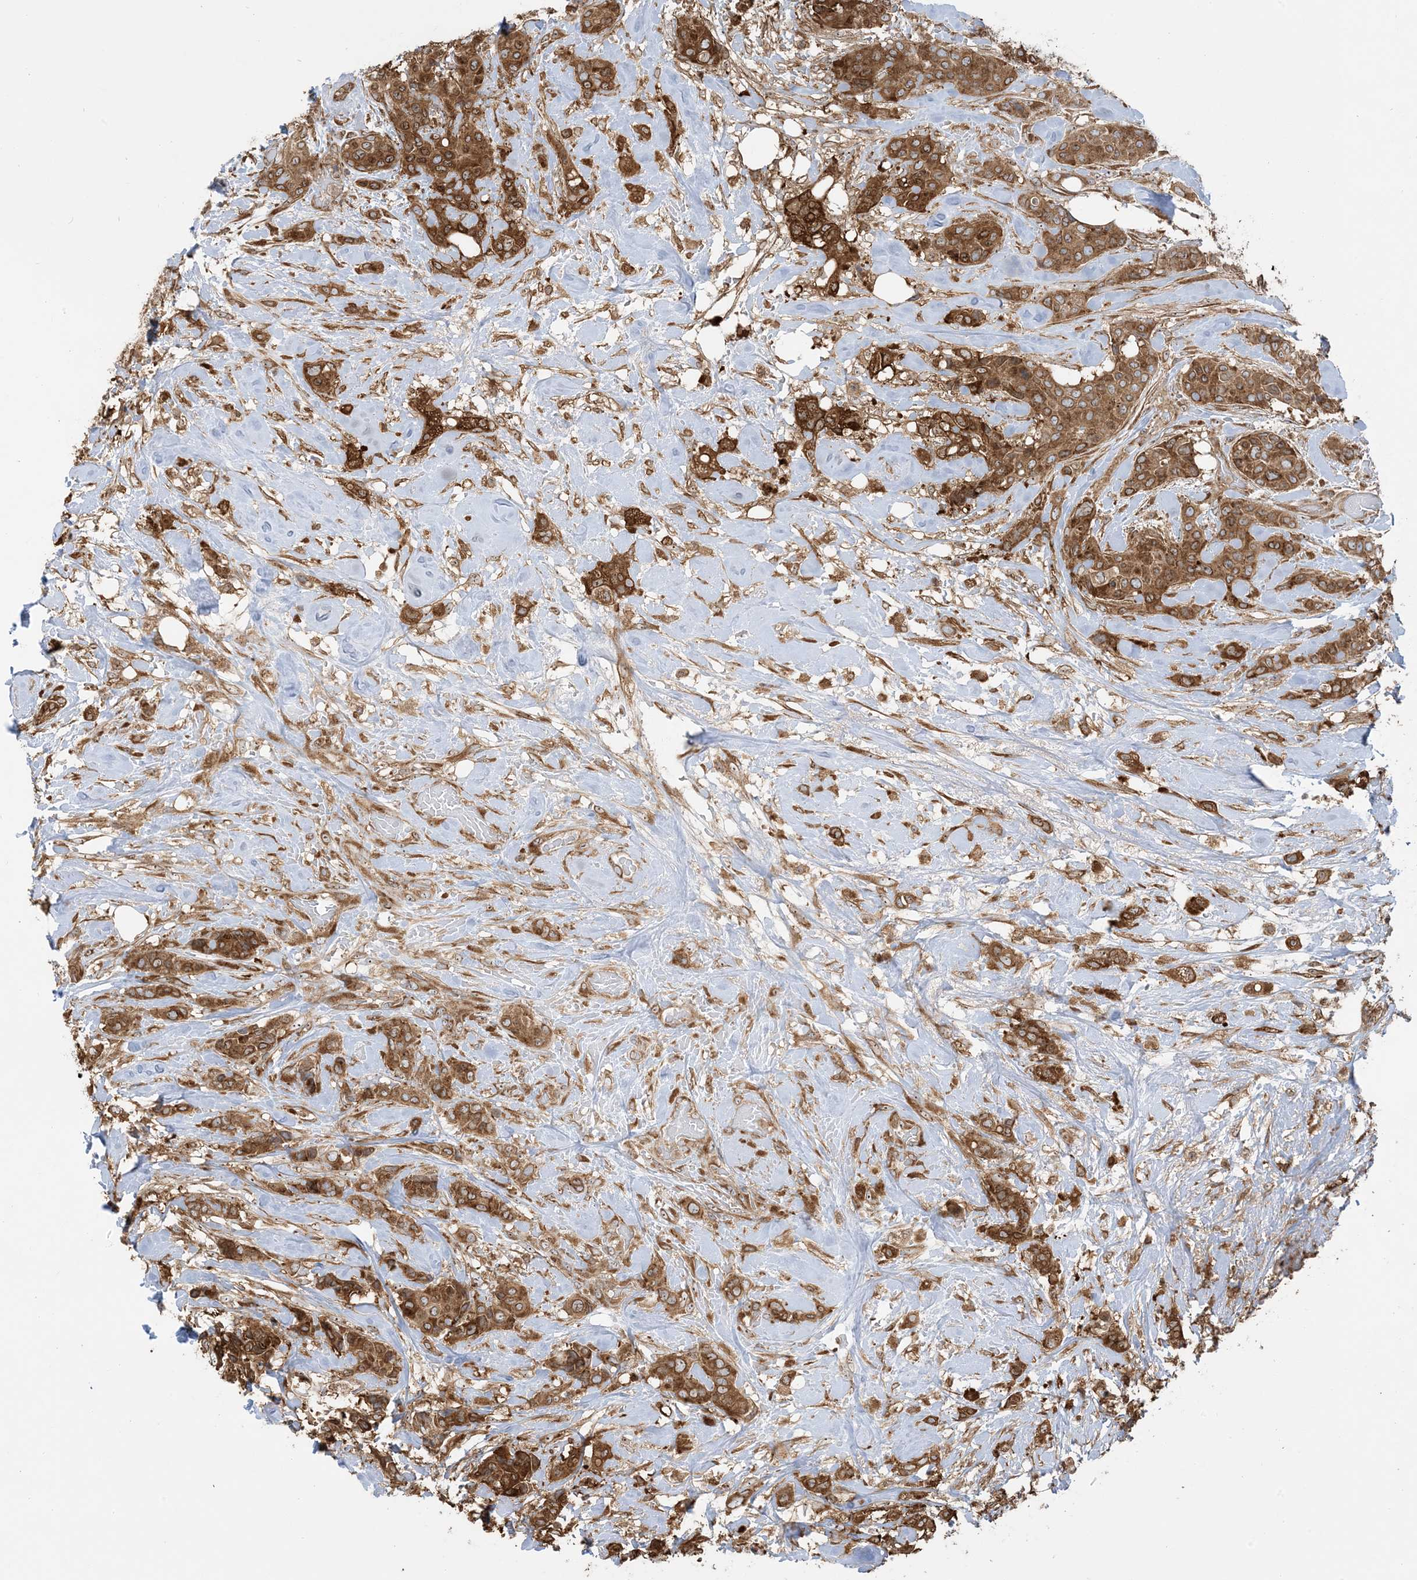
{"staining": {"intensity": "strong", "quantity": ">75%", "location": "cytoplasmic/membranous"}, "tissue": "breast cancer", "cell_type": "Tumor cells", "image_type": "cancer", "snomed": [{"axis": "morphology", "description": "Lobular carcinoma"}, {"axis": "topography", "description": "Breast"}], "caption": "DAB (3,3'-diaminobenzidine) immunohistochemical staining of lobular carcinoma (breast) reveals strong cytoplasmic/membranous protein expression in approximately >75% of tumor cells.", "gene": "SRP72", "patient": {"sex": "female", "age": 51}}